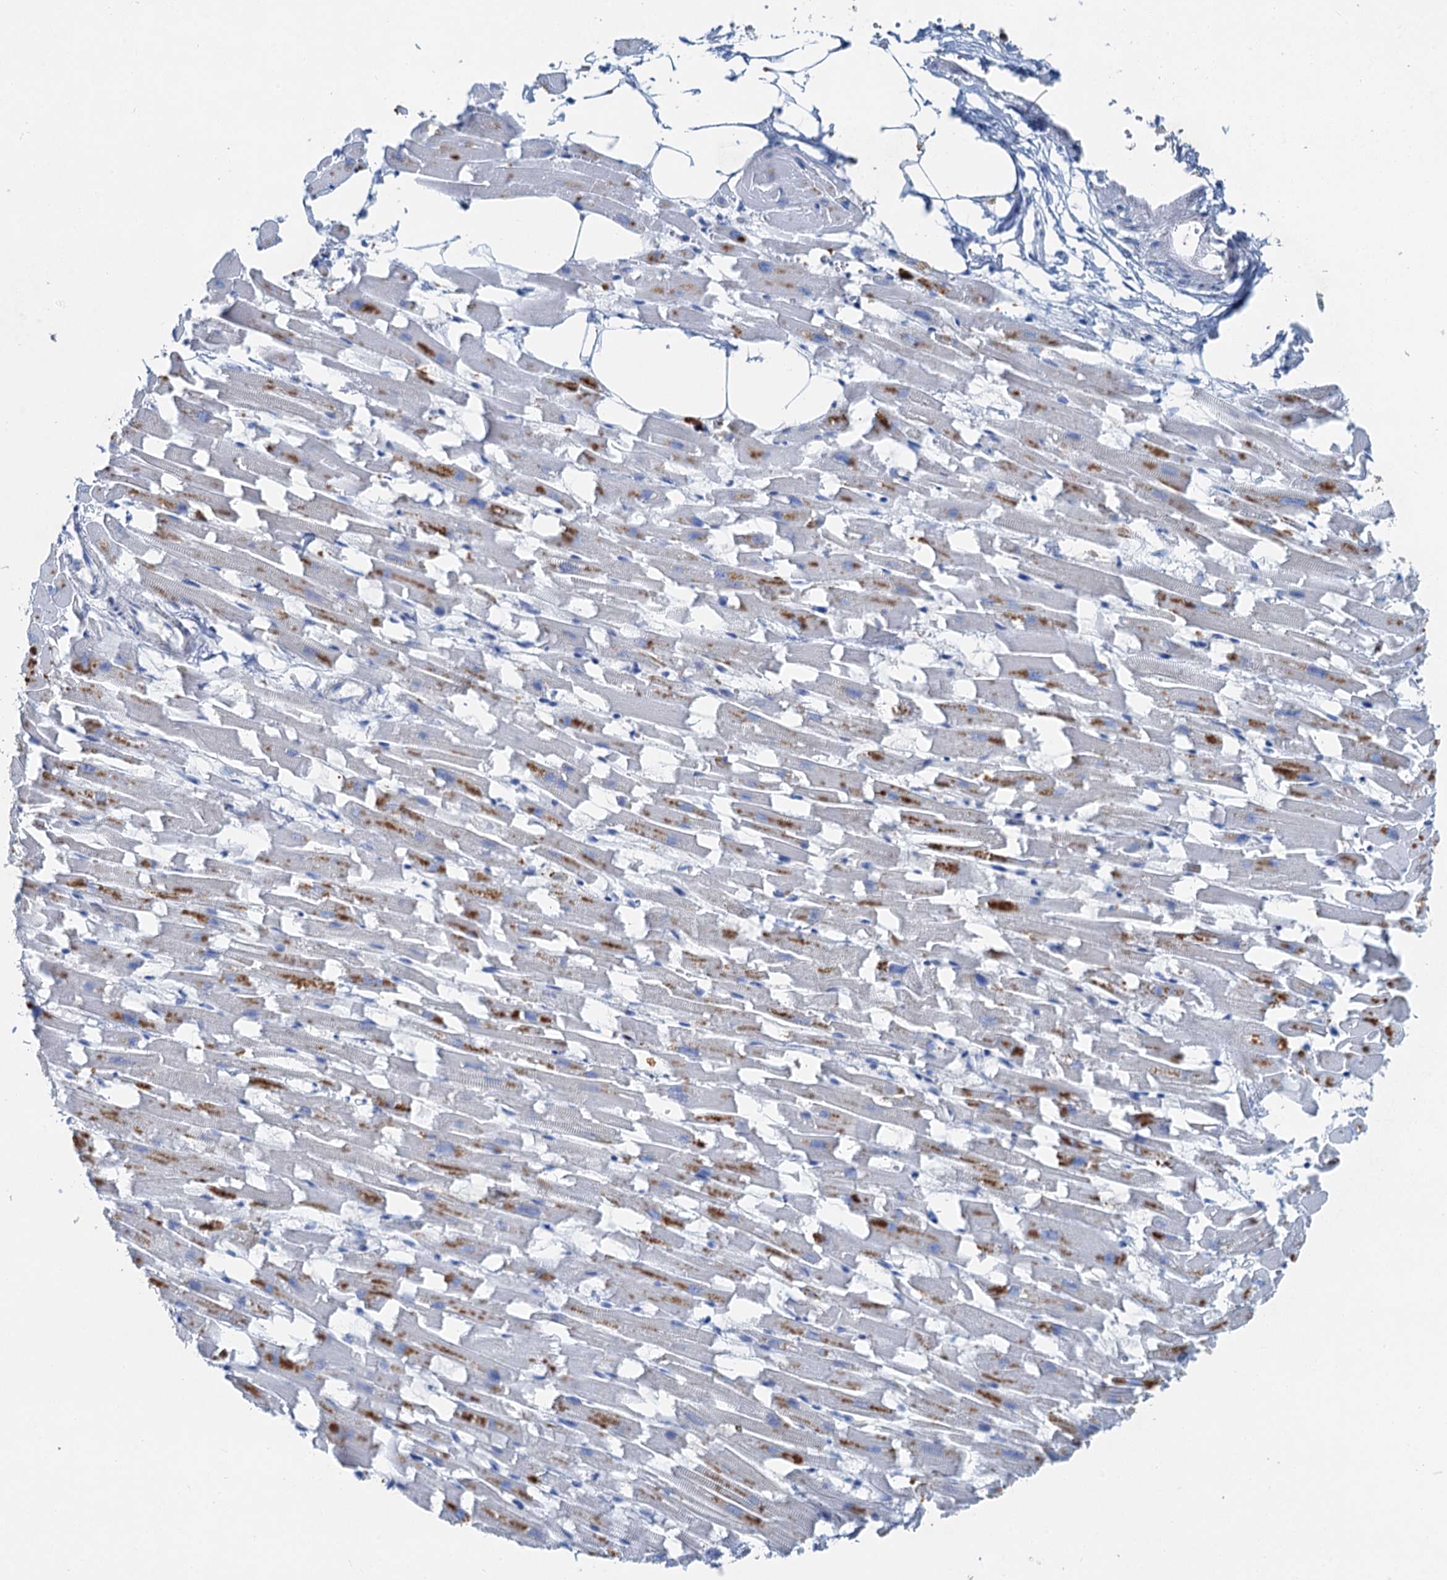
{"staining": {"intensity": "moderate", "quantity": "<25%", "location": "cytoplasmic/membranous"}, "tissue": "heart muscle", "cell_type": "Cardiomyocytes", "image_type": "normal", "snomed": [{"axis": "morphology", "description": "Normal tissue, NOS"}, {"axis": "topography", "description": "Heart"}], "caption": "The micrograph exhibits staining of normal heart muscle, revealing moderate cytoplasmic/membranous protein positivity (brown color) within cardiomyocytes.", "gene": "OTOA", "patient": {"sex": "female", "age": 64}}